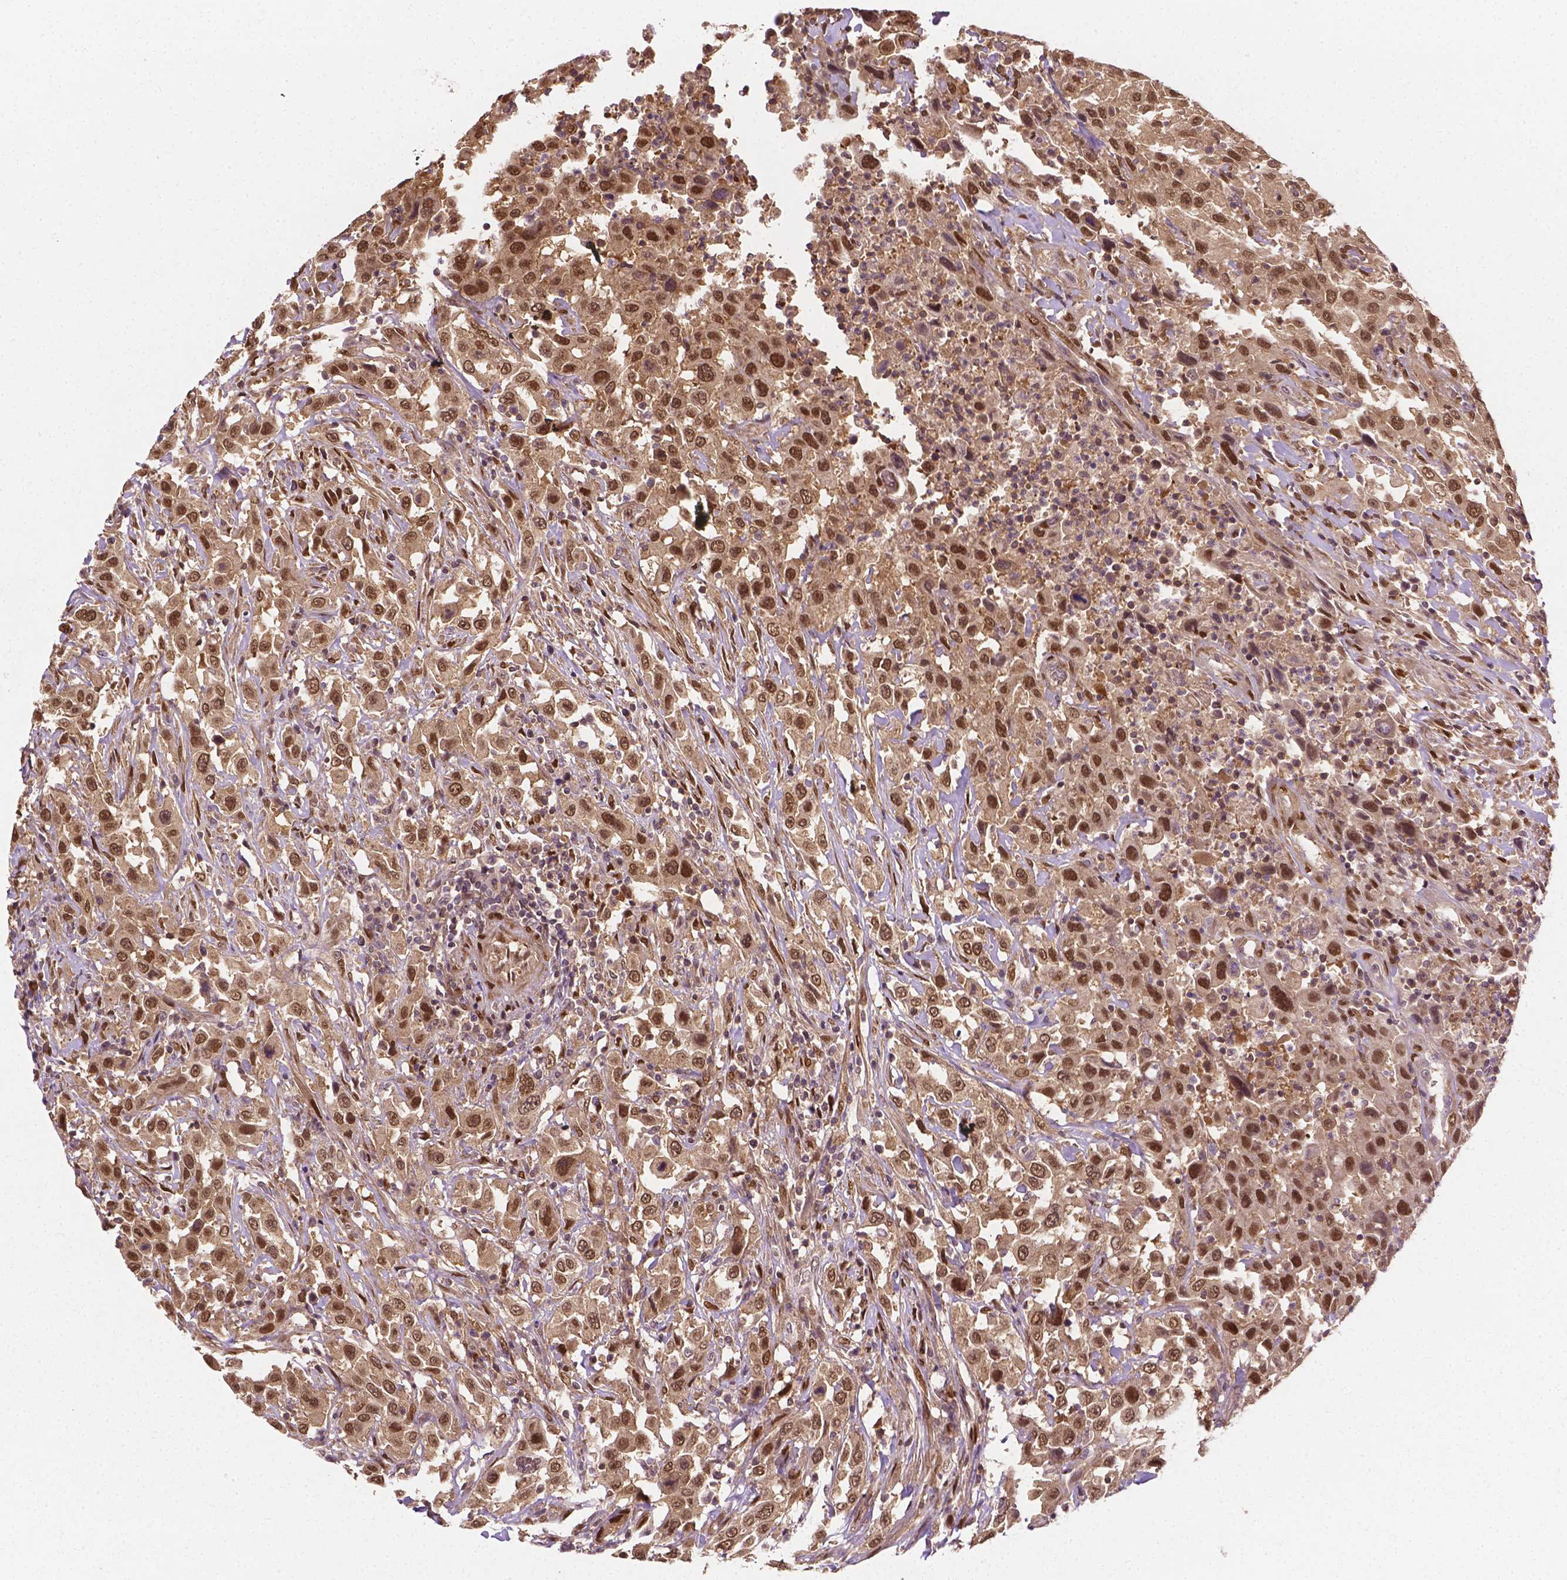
{"staining": {"intensity": "moderate", "quantity": ">75%", "location": "nuclear"}, "tissue": "urothelial cancer", "cell_type": "Tumor cells", "image_type": "cancer", "snomed": [{"axis": "morphology", "description": "Urothelial carcinoma, High grade"}, {"axis": "topography", "description": "Urinary bladder"}], "caption": "A medium amount of moderate nuclear expression is appreciated in about >75% of tumor cells in urothelial cancer tissue. (Brightfield microscopy of DAB IHC at high magnification).", "gene": "YAP1", "patient": {"sex": "male", "age": 61}}